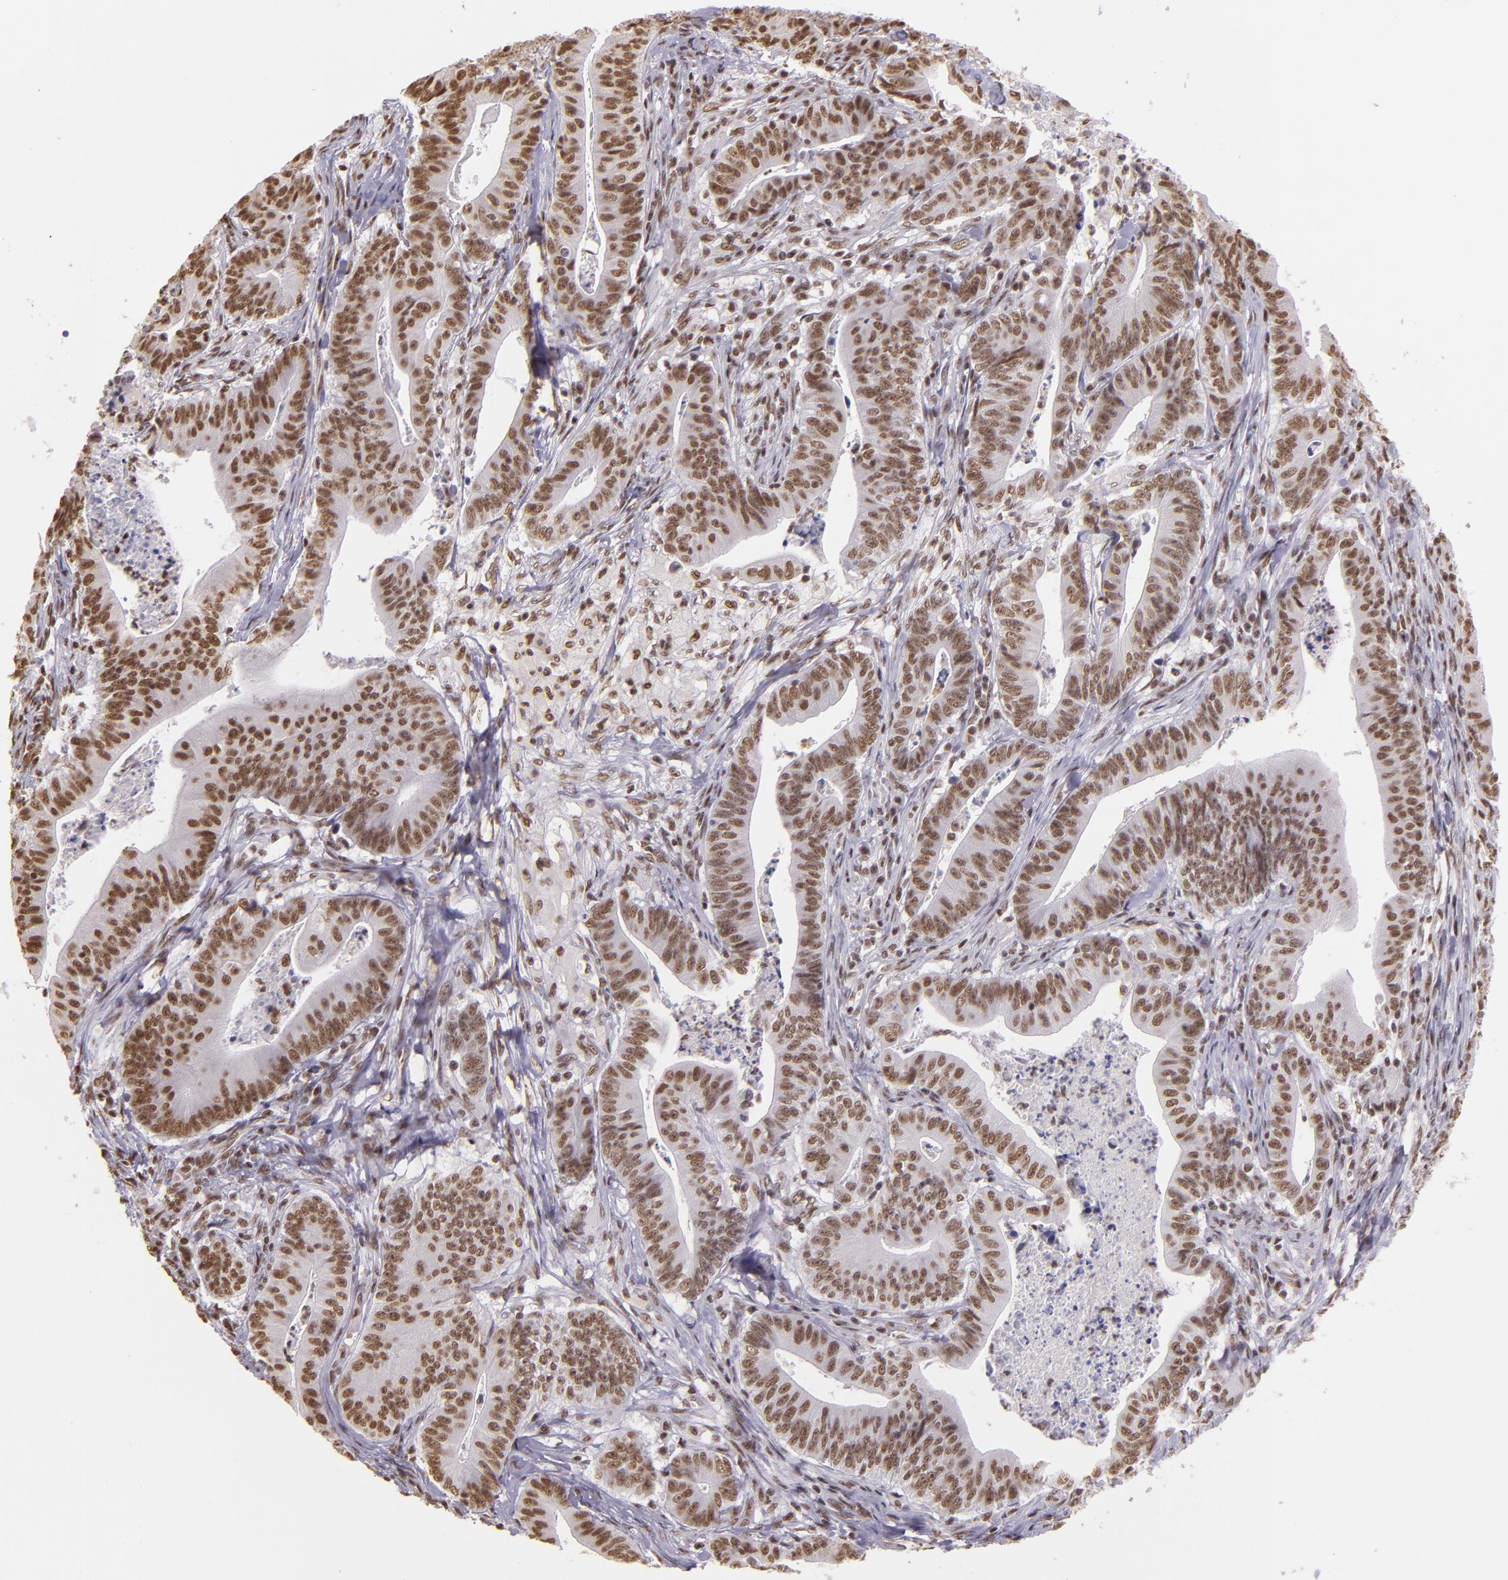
{"staining": {"intensity": "moderate", "quantity": ">75%", "location": "nuclear"}, "tissue": "stomach cancer", "cell_type": "Tumor cells", "image_type": "cancer", "snomed": [{"axis": "morphology", "description": "Adenocarcinoma, NOS"}, {"axis": "topography", "description": "Stomach, lower"}], "caption": "Approximately >75% of tumor cells in stomach adenocarcinoma show moderate nuclear protein staining as visualized by brown immunohistochemical staining.", "gene": "USF1", "patient": {"sex": "female", "age": 86}}